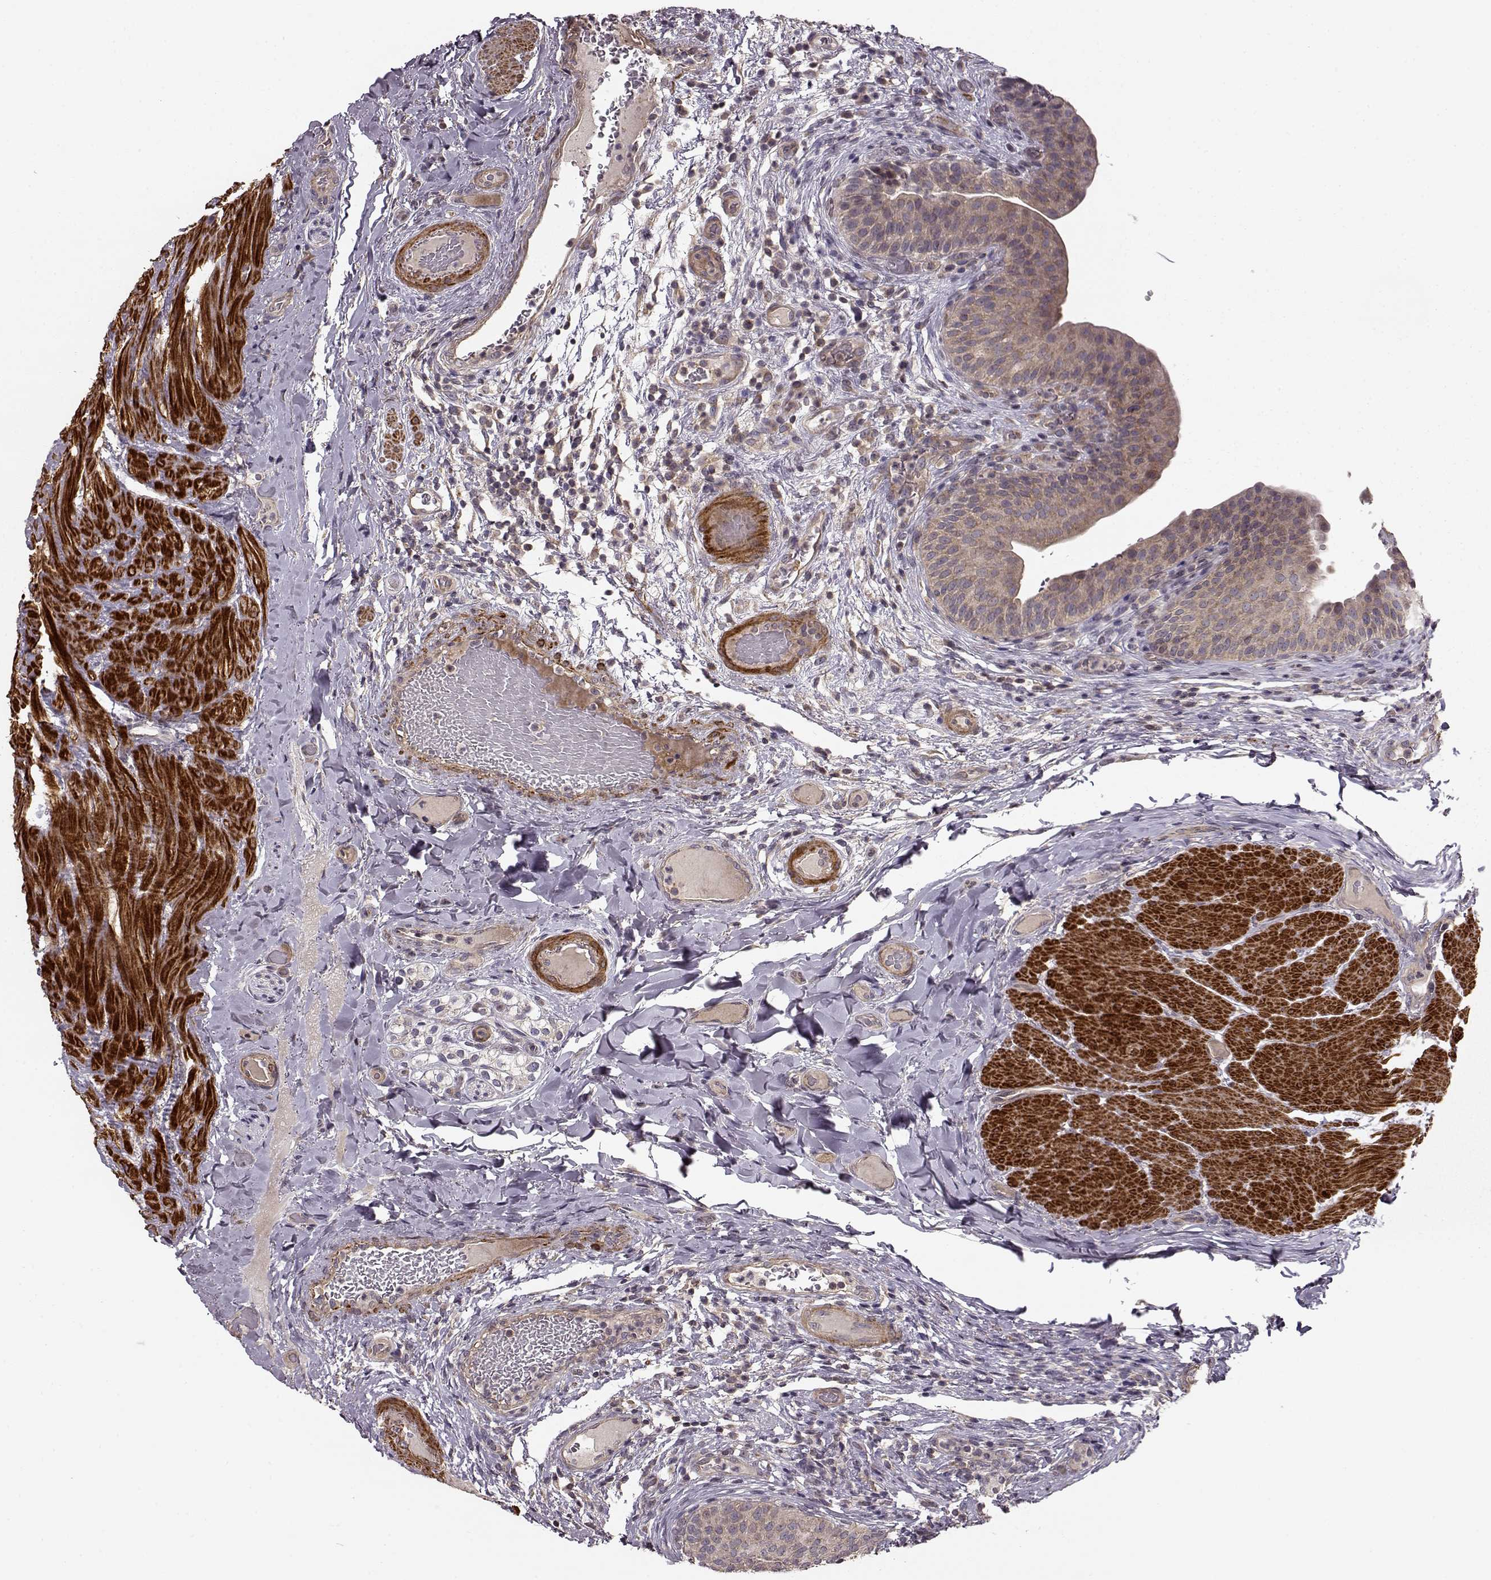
{"staining": {"intensity": "weak", "quantity": "25%-75%", "location": "cytoplasmic/membranous"}, "tissue": "urinary bladder", "cell_type": "Urothelial cells", "image_type": "normal", "snomed": [{"axis": "morphology", "description": "Normal tissue, NOS"}, {"axis": "topography", "description": "Urinary bladder"}], "caption": "Immunohistochemistry (IHC) (DAB) staining of normal human urinary bladder exhibits weak cytoplasmic/membranous protein staining in about 25%-75% of urothelial cells. Using DAB (brown) and hematoxylin (blue) stains, captured at high magnification using brightfield microscopy.", "gene": "SLAIN2", "patient": {"sex": "male", "age": 66}}